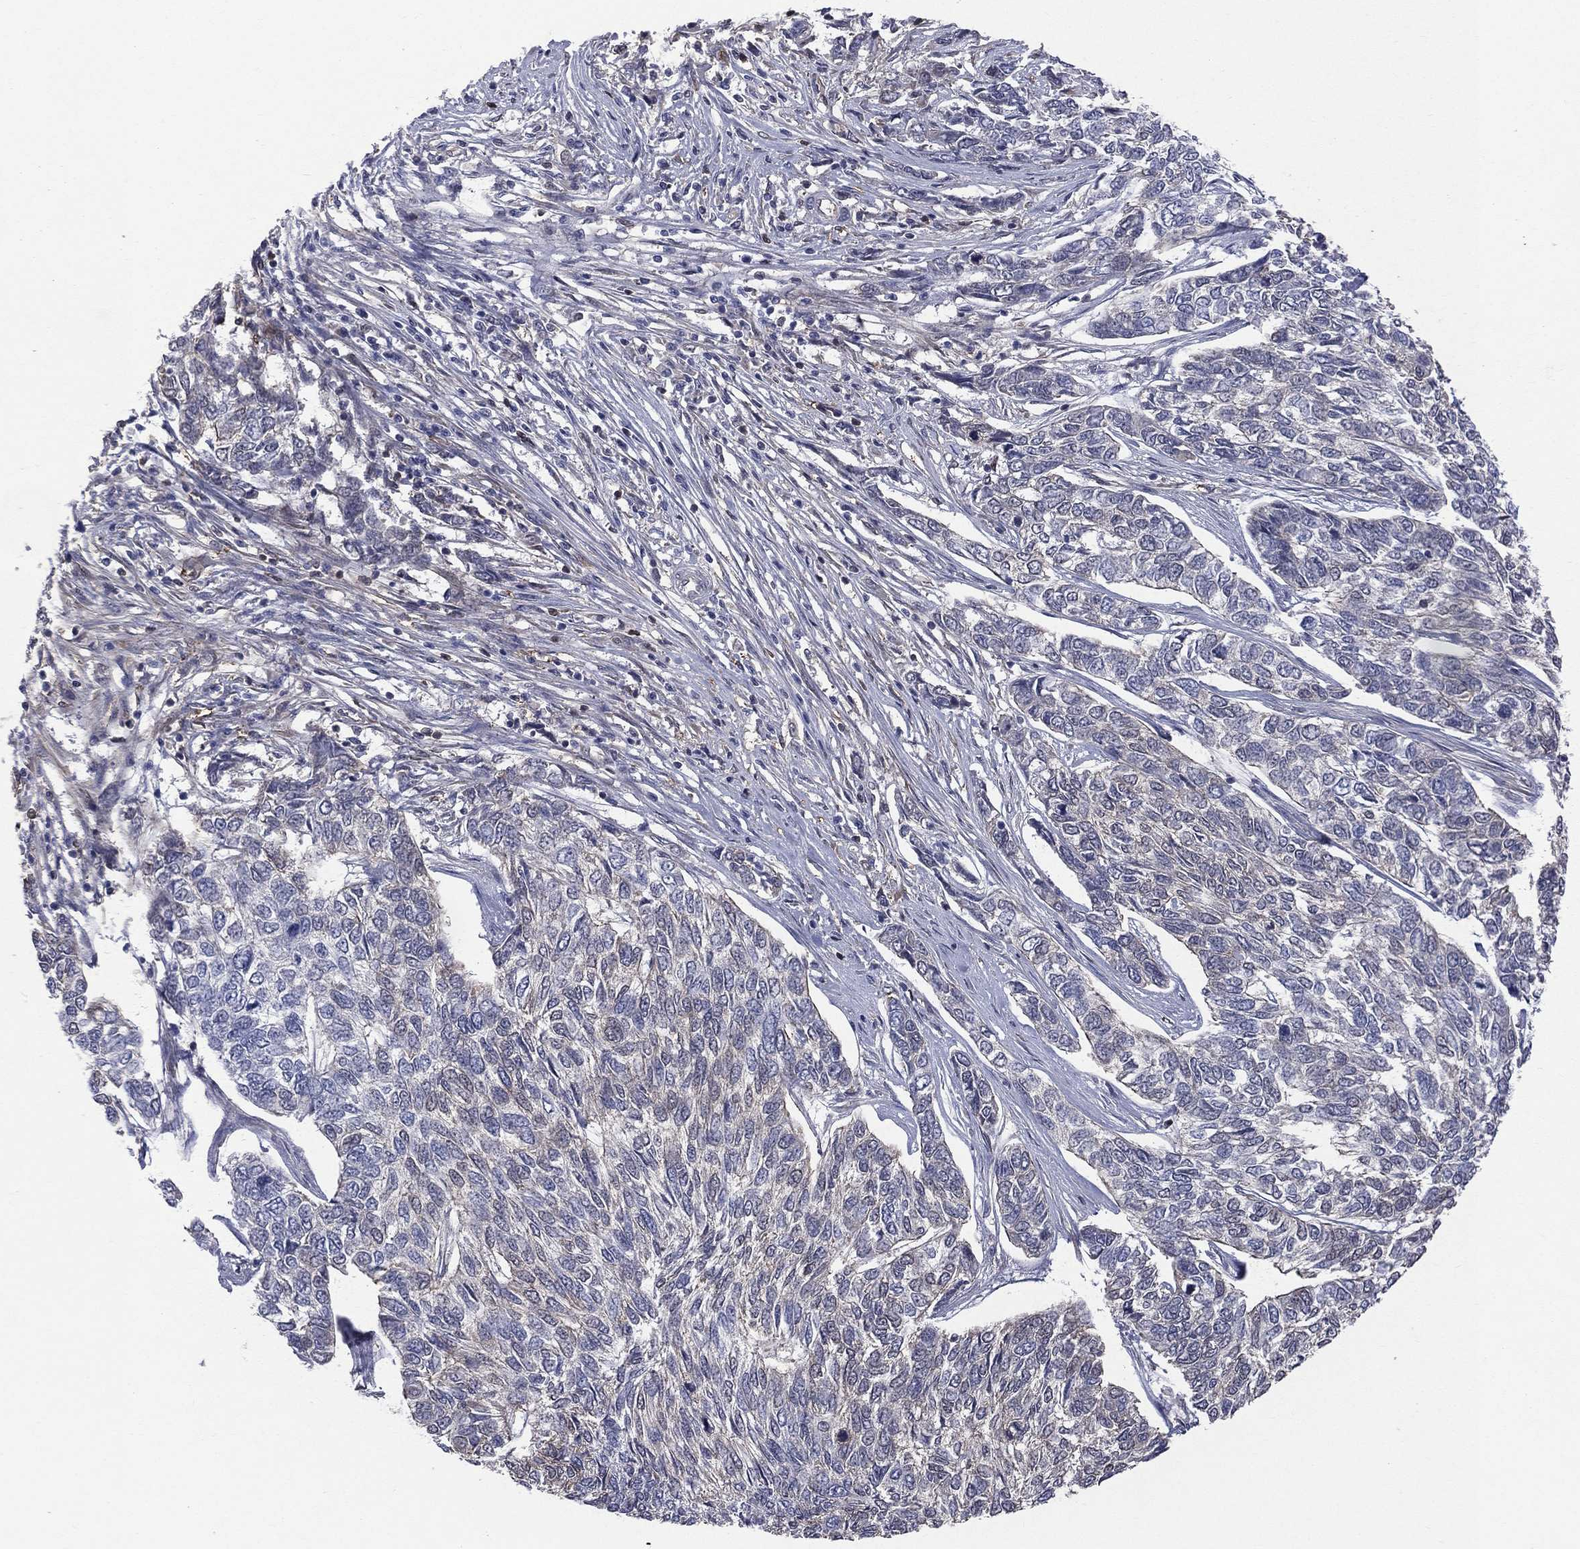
{"staining": {"intensity": "negative", "quantity": "none", "location": "none"}, "tissue": "skin cancer", "cell_type": "Tumor cells", "image_type": "cancer", "snomed": [{"axis": "morphology", "description": "Basal cell carcinoma"}, {"axis": "topography", "description": "Skin"}], "caption": "High magnification brightfield microscopy of skin cancer stained with DAB (3,3'-diaminobenzidine) (brown) and counterstained with hematoxylin (blue): tumor cells show no significant staining.", "gene": "DMKN", "patient": {"sex": "female", "age": 65}}